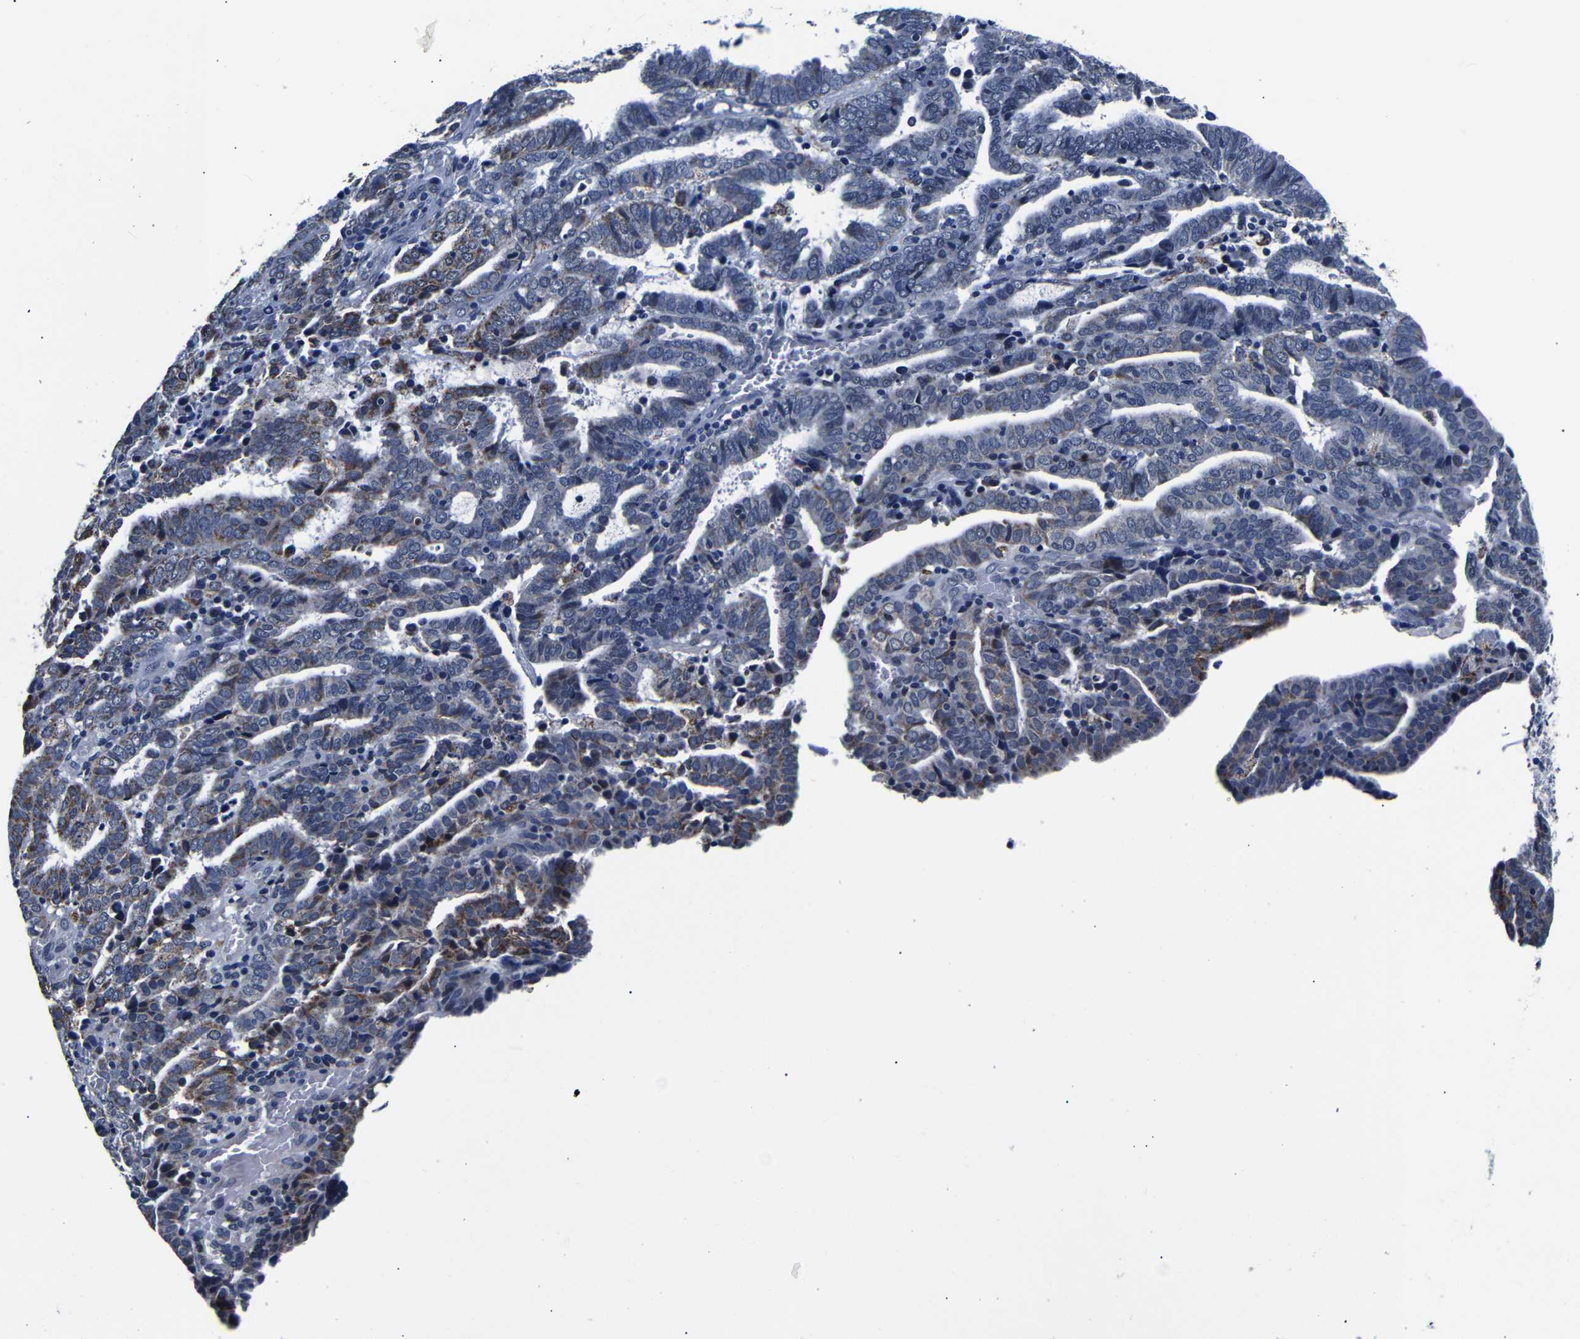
{"staining": {"intensity": "moderate", "quantity": "25%-75%", "location": "cytoplasmic/membranous"}, "tissue": "endometrial cancer", "cell_type": "Tumor cells", "image_type": "cancer", "snomed": [{"axis": "morphology", "description": "Adenocarcinoma, NOS"}, {"axis": "topography", "description": "Uterus"}], "caption": "A brown stain labels moderate cytoplasmic/membranous expression of a protein in human endometrial adenocarcinoma tumor cells.", "gene": "DEPP1", "patient": {"sex": "female", "age": 83}}